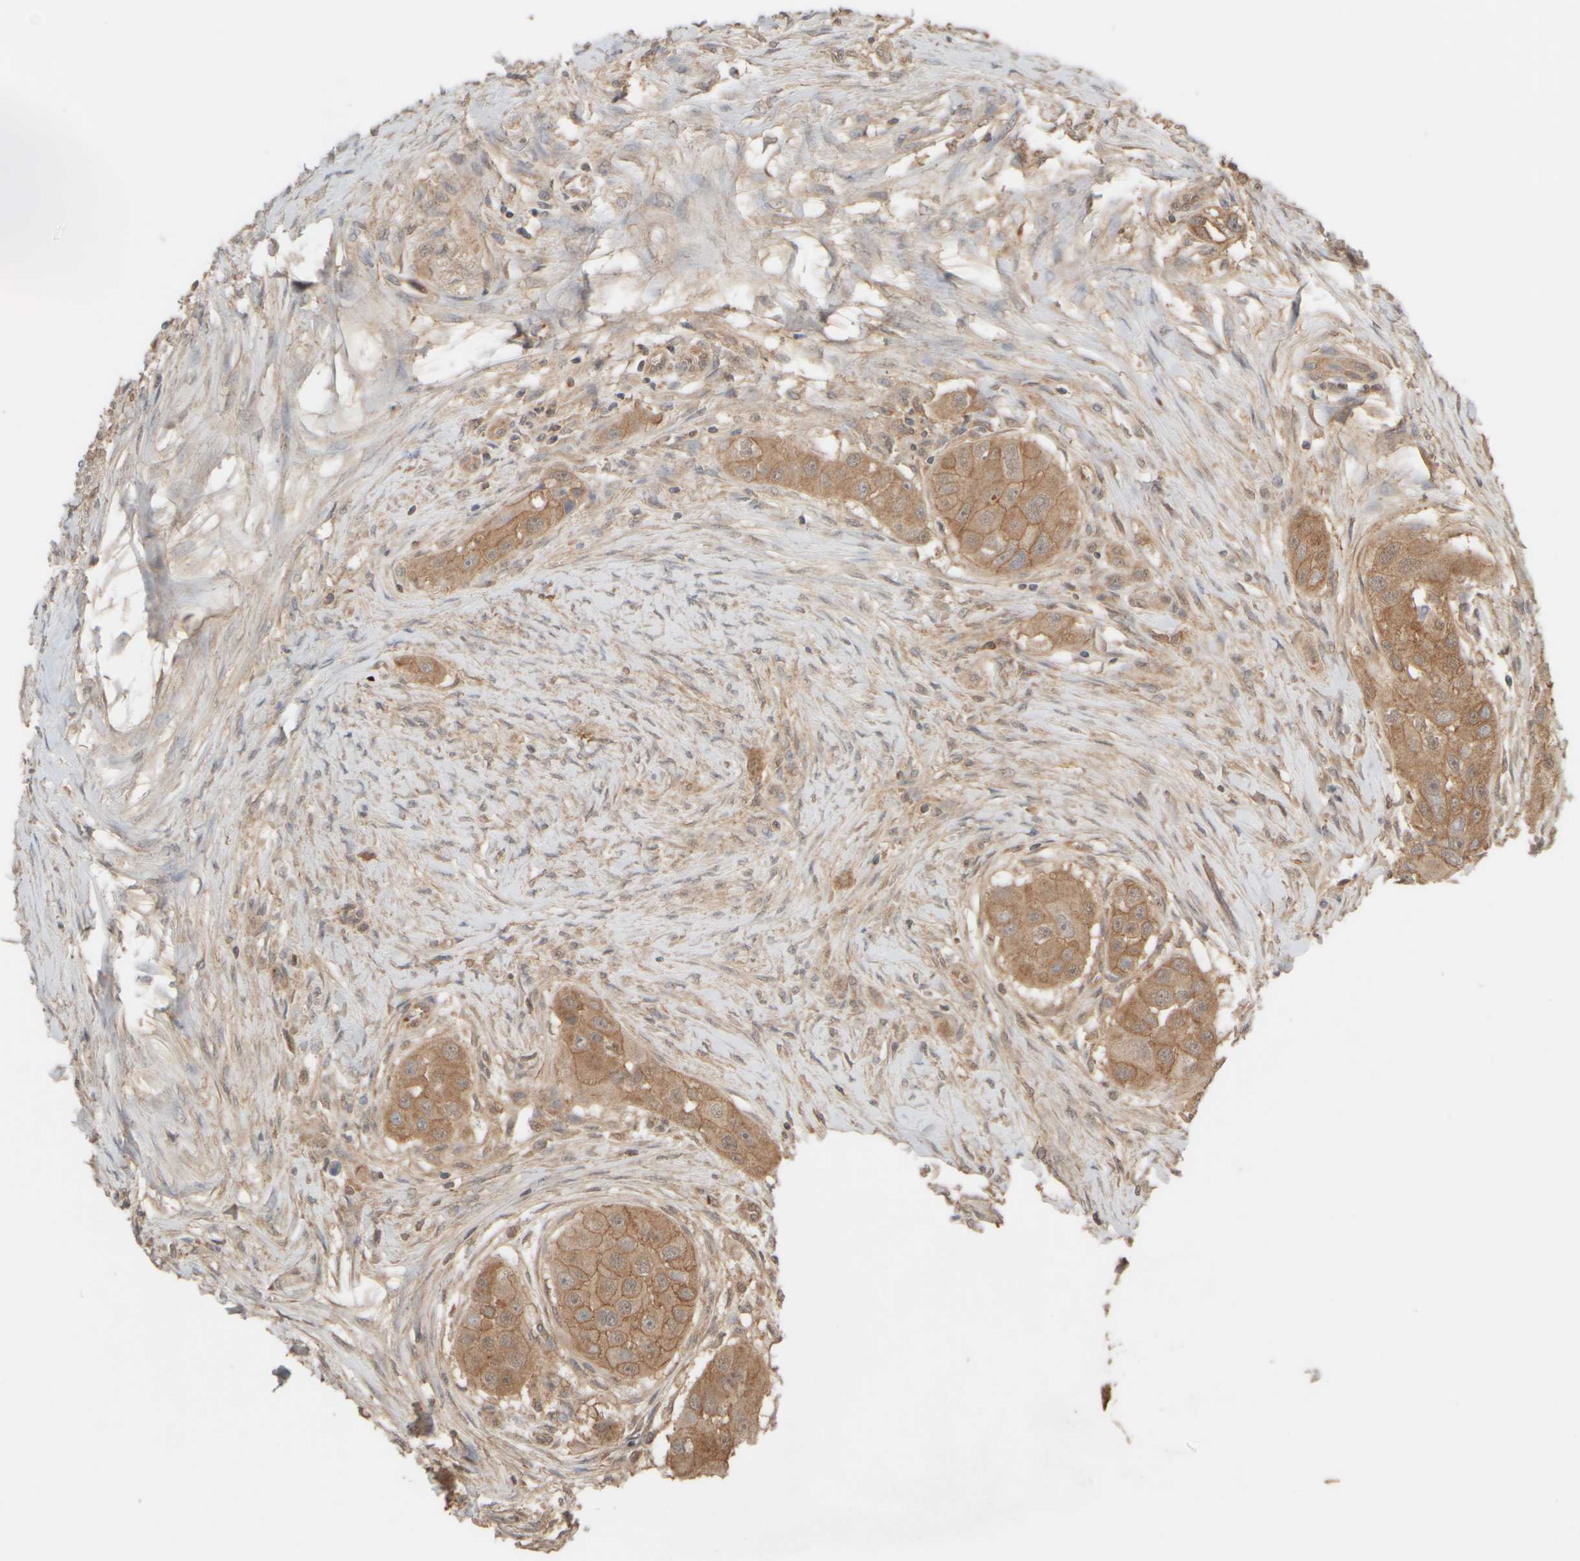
{"staining": {"intensity": "moderate", "quantity": ">75%", "location": "cytoplasmic/membranous"}, "tissue": "head and neck cancer", "cell_type": "Tumor cells", "image_type": "cancer", "snomed": [{"axis": "morphology", "description": "Normal tissue, NOS"}, {"axis": "morphology", "description": "Squamous cell carcinoma, NOS"}, {"axis": "topography", "description": "Skeletal muscle"}, {"axis": "topography", "description": "Head-Neck"}], "caption": "IHC image of human head and neck cancer (squamous cell carcinoma) stained for a protein (brown), which demonstrates medium levels of moderate cytoplasmic/membranous expression in about >75% of tumor cells.", "gene": "EIF2B3", "patient": {"sex": "male", "age": 51}}